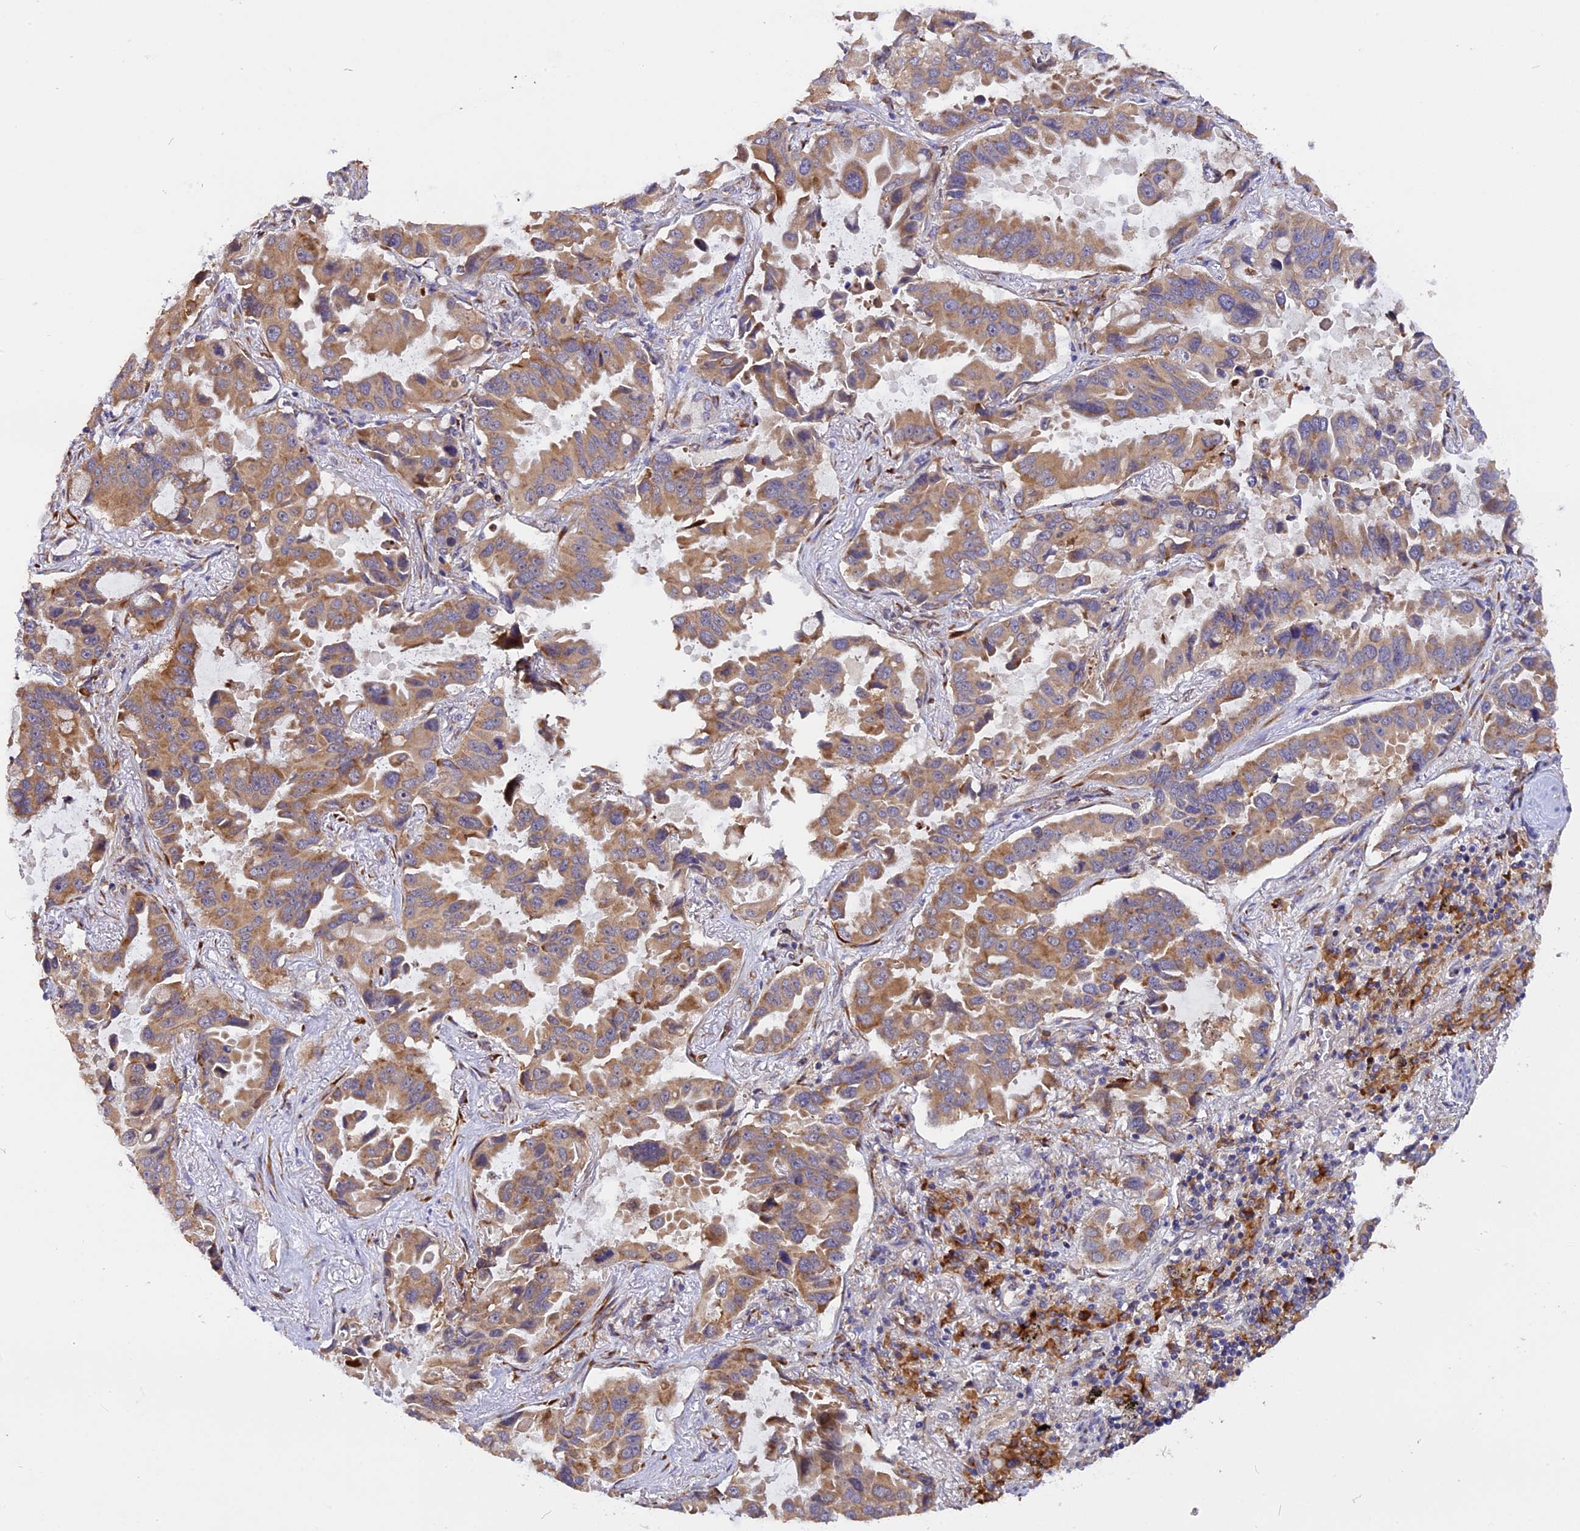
{"staining": {"intensity": "moderate", "quantity": ">75%", "location": "cytoplasmic/membranous"}, "tissue": "lung cancer", "cell_type": "Tumor cells", "image_type": "cancer", "snomed": [{"axis": "morphology", "description": "Adenocarcinoma, NOS"}, {"axis": "topography", "description": "Lung"}], "caption": "There is medium levels of moderate cytoplasmic/membranous staining in tumor cells of lung cancer (adenocarcinoma), as demonstrated by immunohistochemical staining (brown color).", "gene": "GNPTAB", "patient": {"sex": "male", "age": 64}}